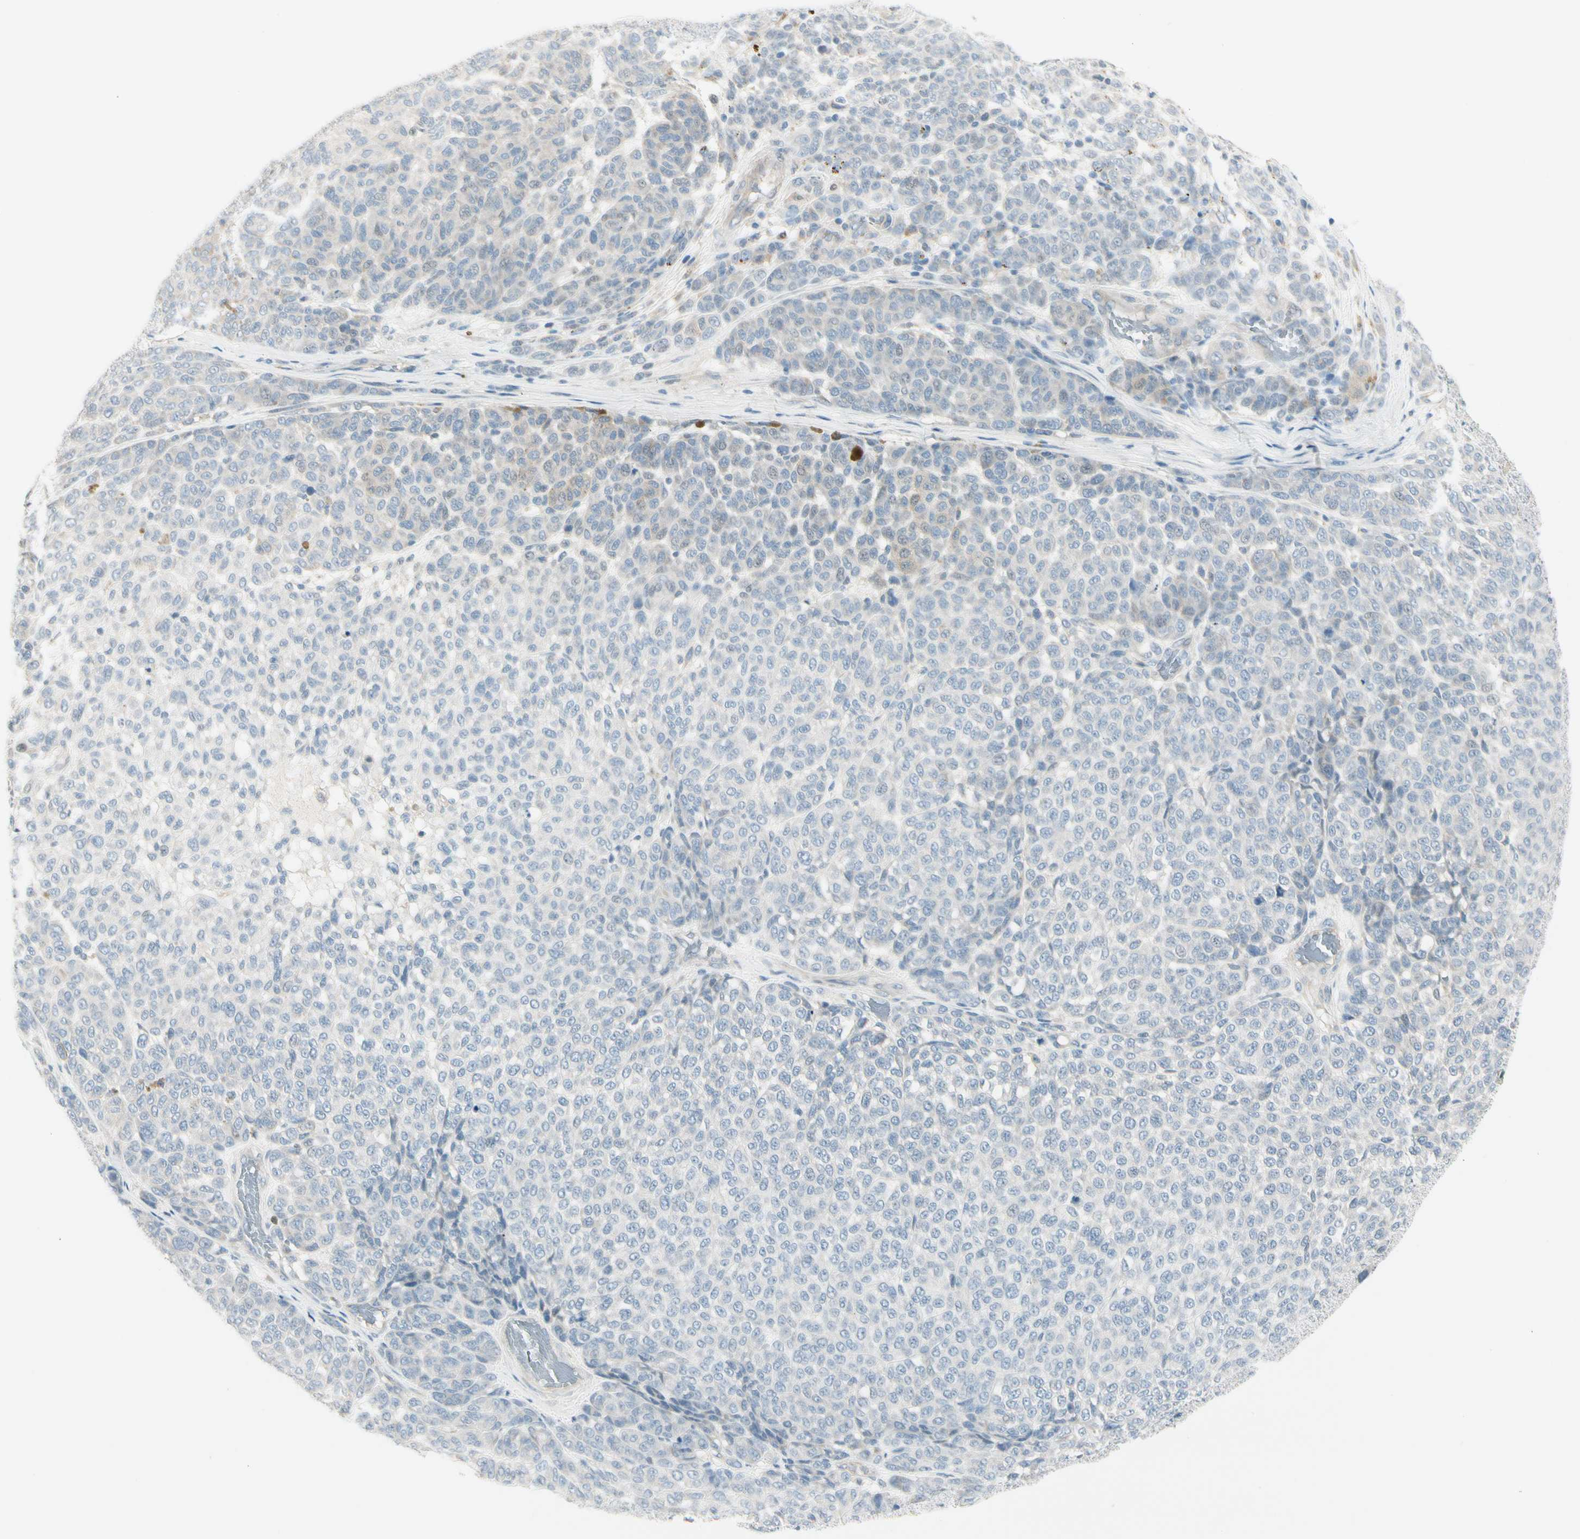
{"staining": {"intensity": "negative", "quantity": "none", "location": "none"}, "tissue": "melanoma", "cell_type": "Tumor cells", "image_type": "cancer", "snomed": [{"axis": "morphology", "description": "Malignant melanoma, NOS"}, {"axis": "topography", "description": "Skin"}], "caption": "This is a micrograph of immunohistochemistry (IHC) staining of malignant melanoma, which shows no positivity in tumor cells. (DAB IHC visualized using brightfield microscopy, high magnification).", "gene": "CYP2E1", "patient": {"sex": "male", "age": 59}}